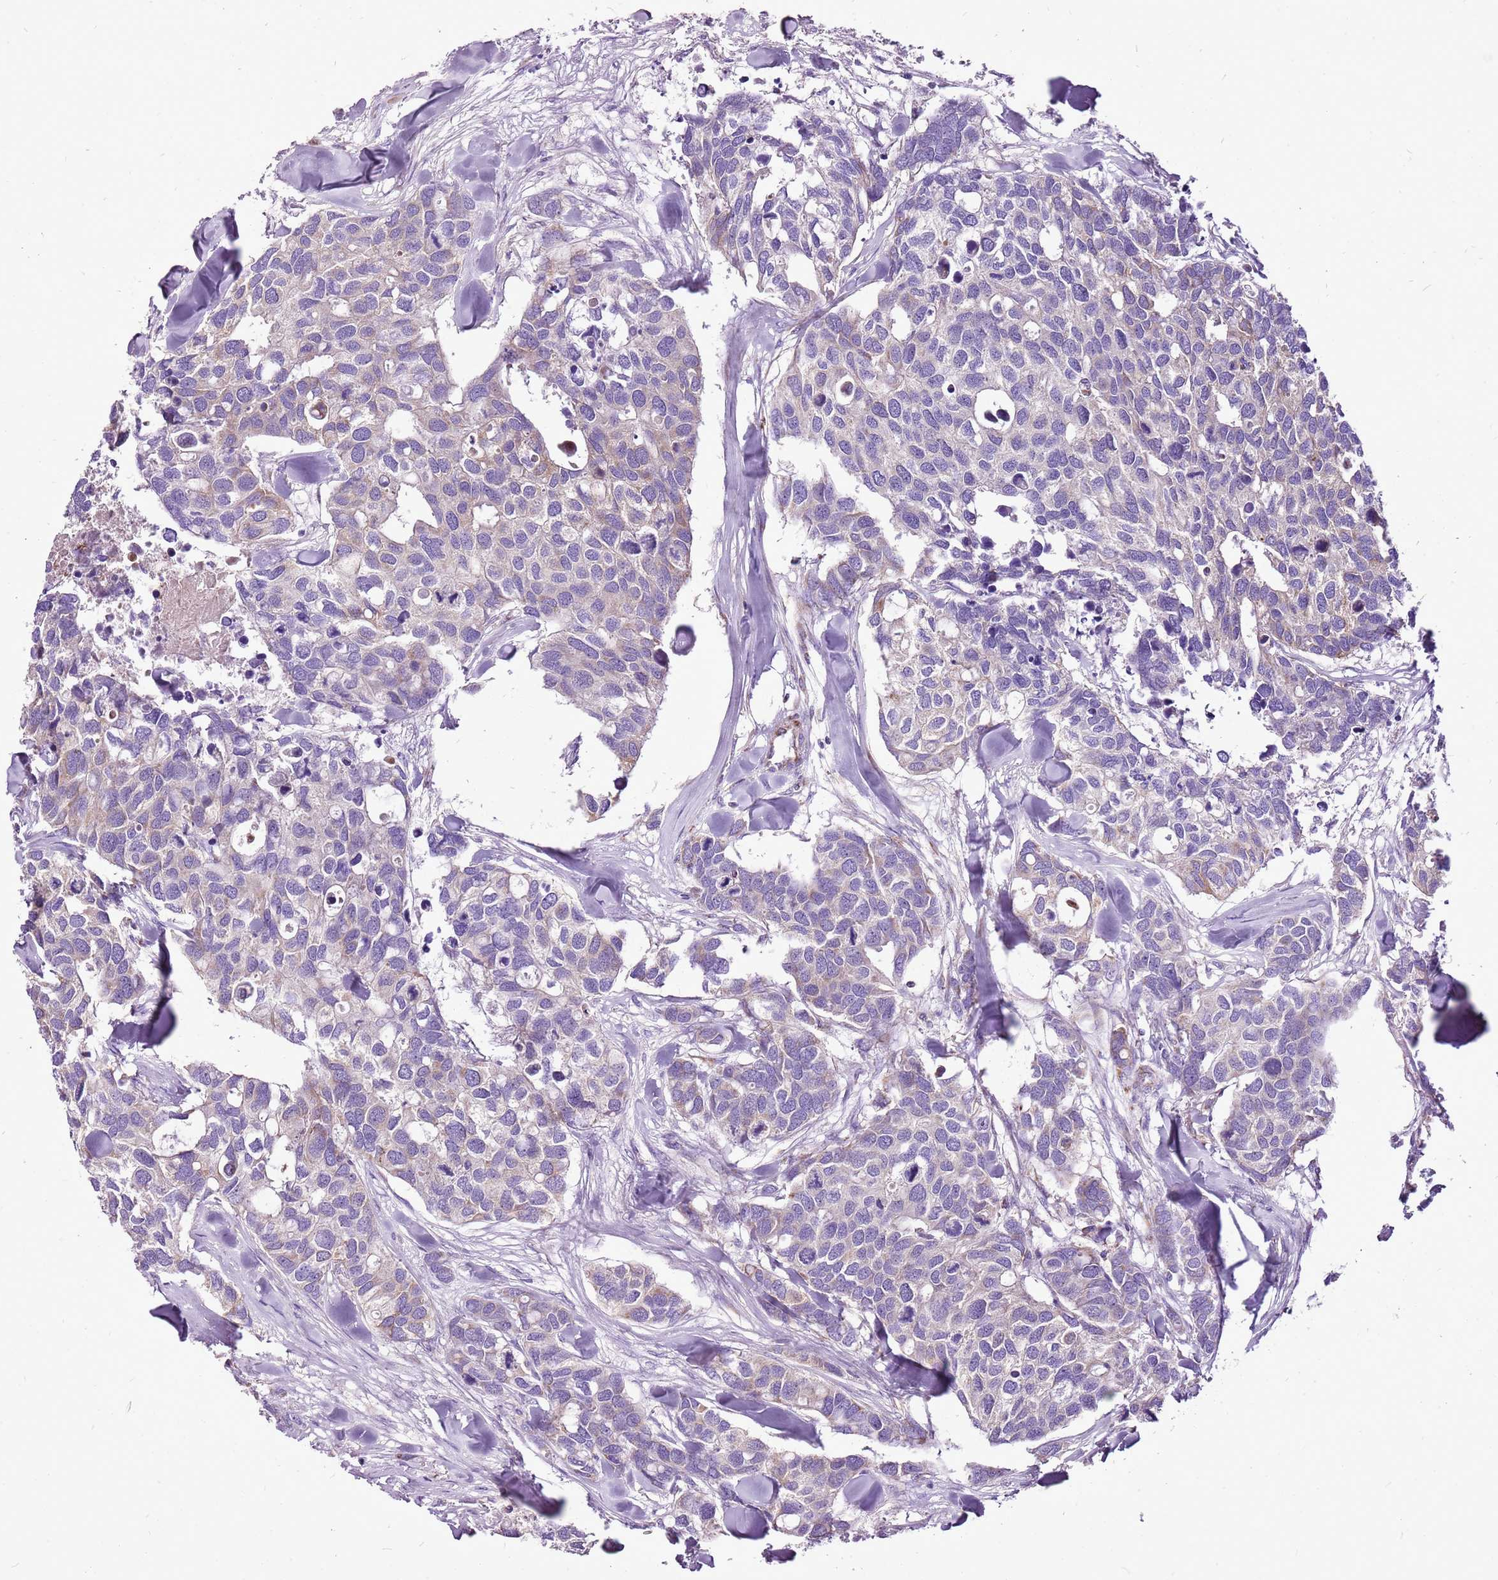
{"staining": {"intensity": "moderate", "quantity": "<25%", "location": "cytoplasmic/membranous"}, "tissue": "breast cancer", "cell_type": "Tumor cells", "image_type": "cancer", "snomed": [{"axis": "morphology", "description": "Duct carcinoma"}, {"axis": "topography", "description": "Breast"}], "caption": "A low amount of moderate cytoplasmic/membranous expression is seen in approximately <25% of tumor cells in breast cancer (infiltrating ductal carcinoma) tissue. The staining was performed using DAB (3,3'-diaminobenzidine) to visualize the protein expression in brown, while the nuclei were stained in blue with hematoxylin (Magnification: 20x).", "gene": "GCDH", "patient": {"sex": "female", "age": 83}}